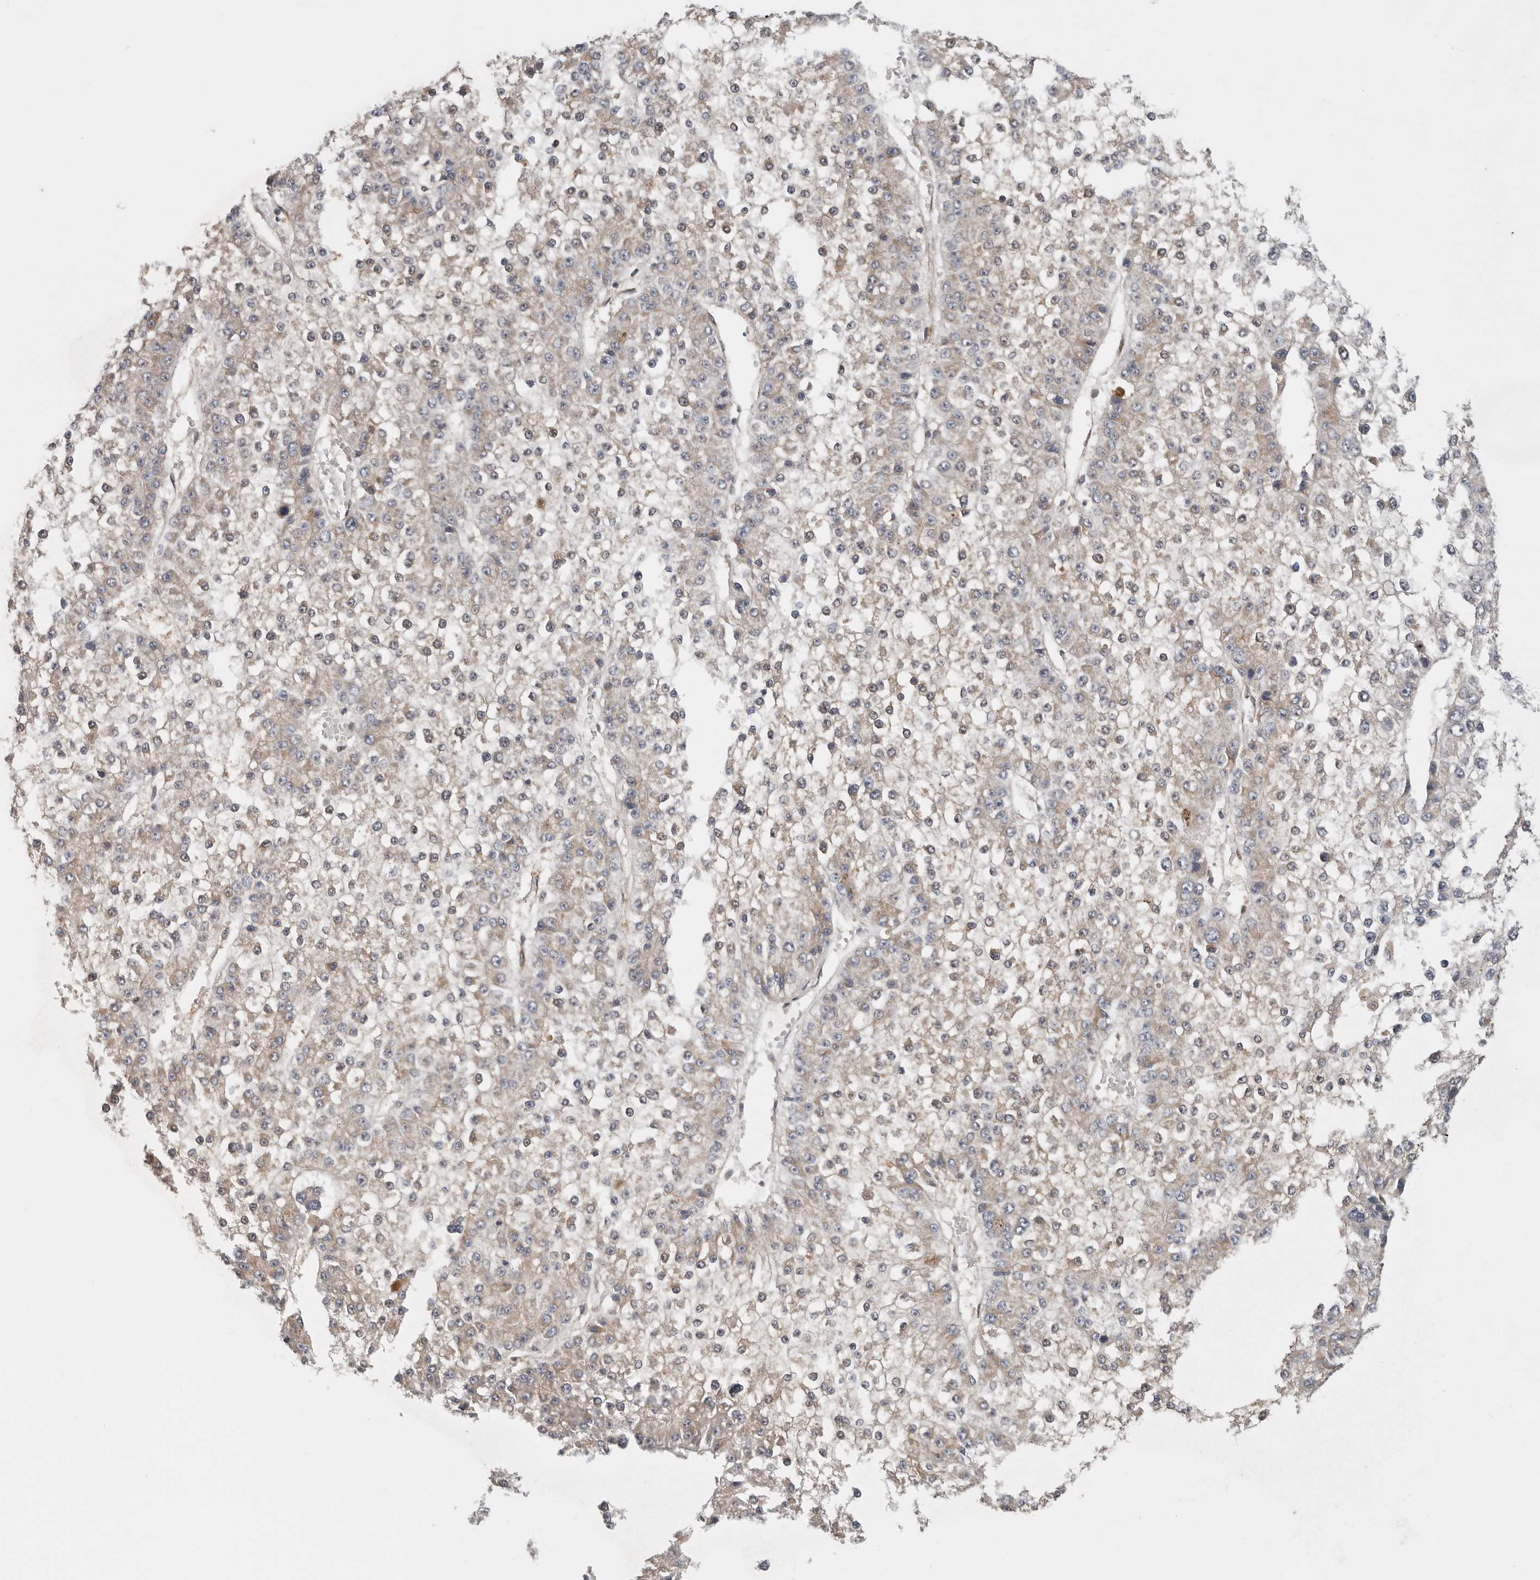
{"staining": {"intensity": "weak", "quantity": "25%-75%", "location": "cytoplasmic/membranous"}, "tissue": "liver cancer", "cell_type": "Tumor cells", "image_type": "cancer", "snomed": [{"axis": "morphology", "description": "Carcinoma, Hepatocellular, NOS"}, {"axis": "topography", "description": "Liver"}], "caption": "Liver hepatocellular carcinoma stained with DAB immunohistochemistry shows low levels of weak cytoplasmic/membranous staining in about 25%-75% of tumor cells.", "gene": "BCAP29", "patient": {"sex": "female", "age": 73}}